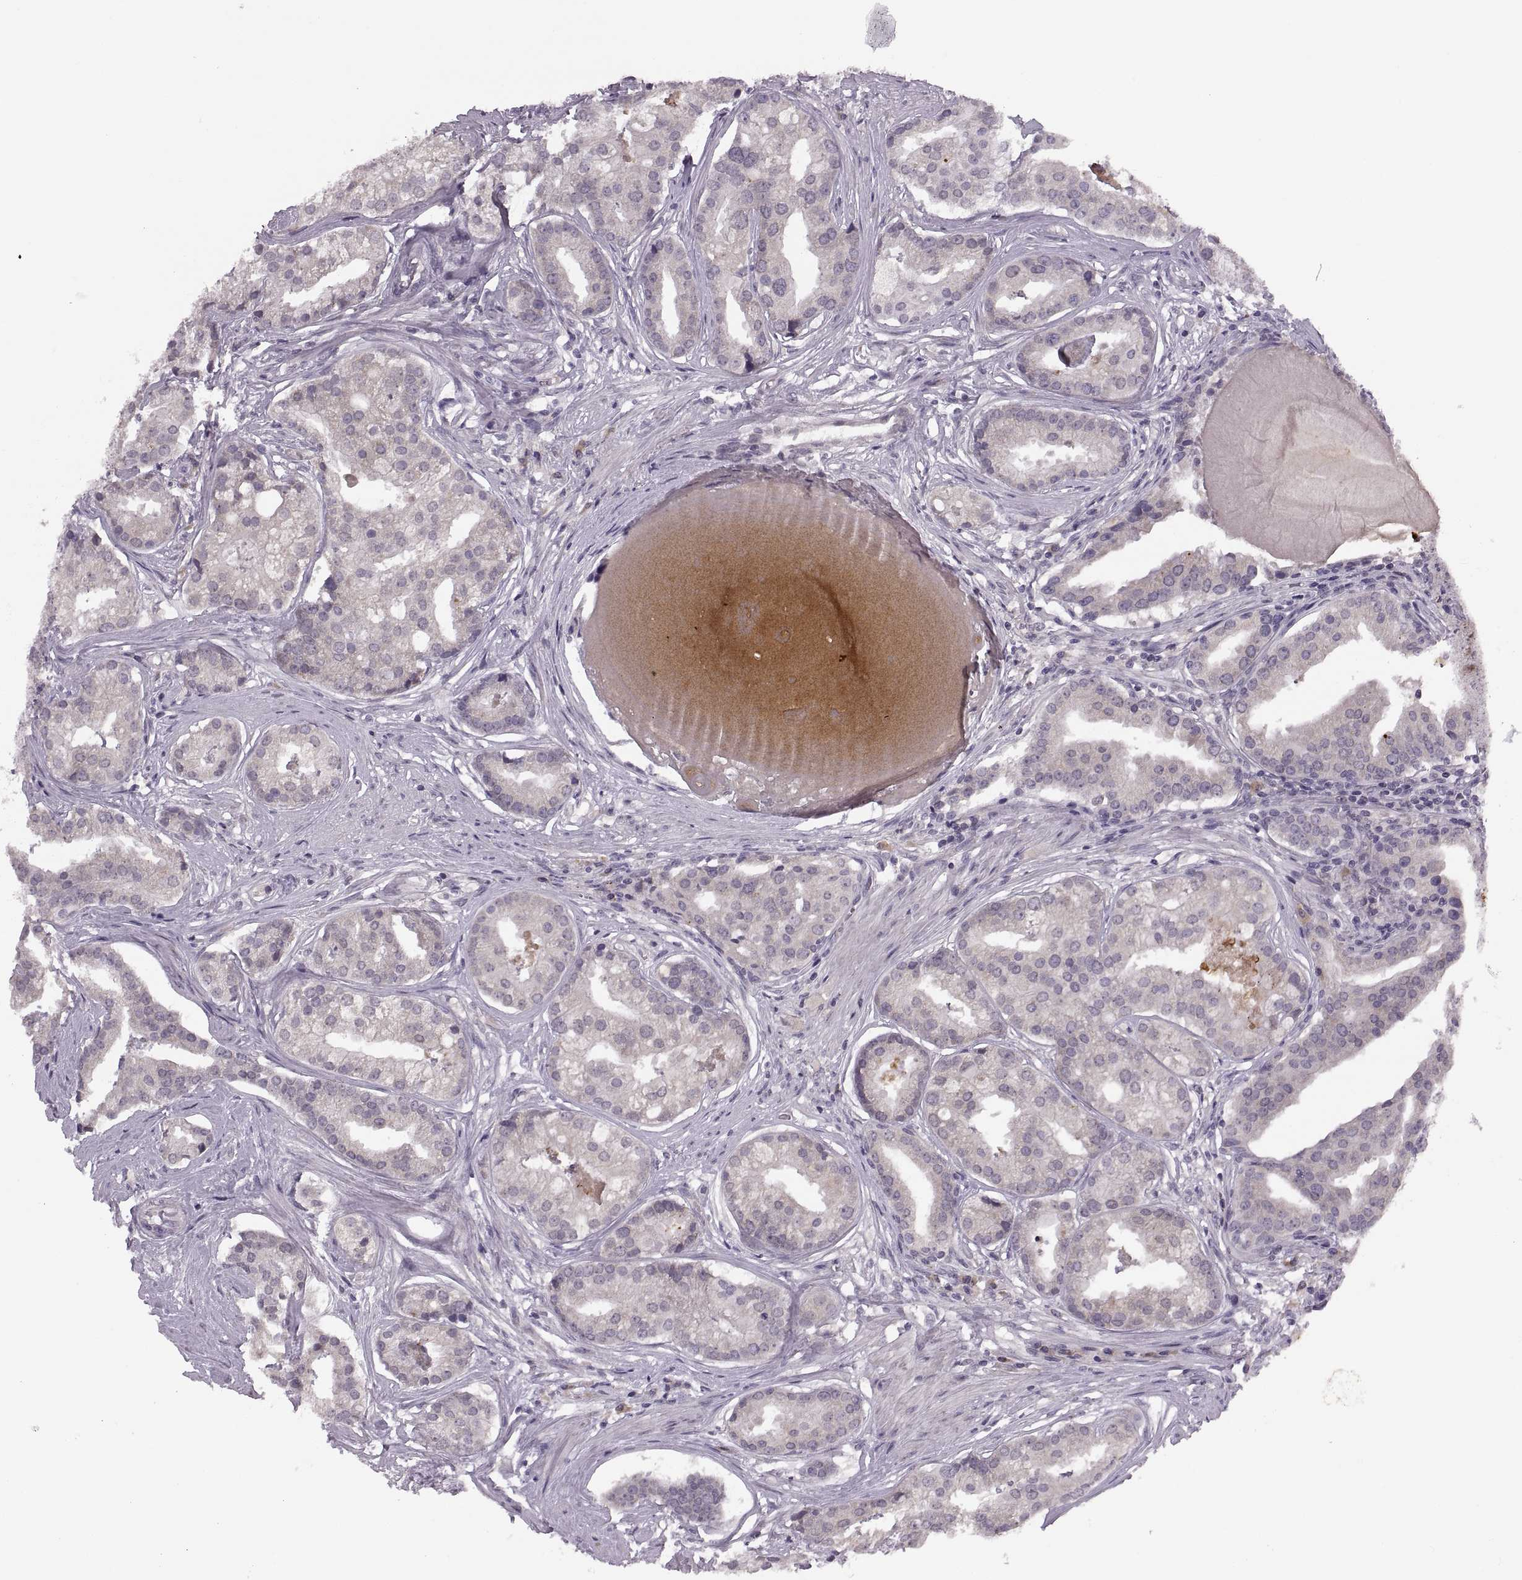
{"staining": {"intensity": "negative", "quantity": "none", "location": "none"}, "tissue": "prostate cancer", "cell_type": "Tumor cells", "image_type": "cancer", "snomed": [{"axis": "morphology", "description": "Adenocarcinoma, NOS"}, {"axis": "topography", "description": "Prostate and seminal vesicle, NOS"}, {"axis": "topography", "description": "Prostate"}], "caption": "Adenocarcinoma (prostate) stained for a protein using immunohistochemistry (IHC) shows no expression tumor cells.", "gene": "ADH6", "patient": {"sex": "male", "age": 44}}